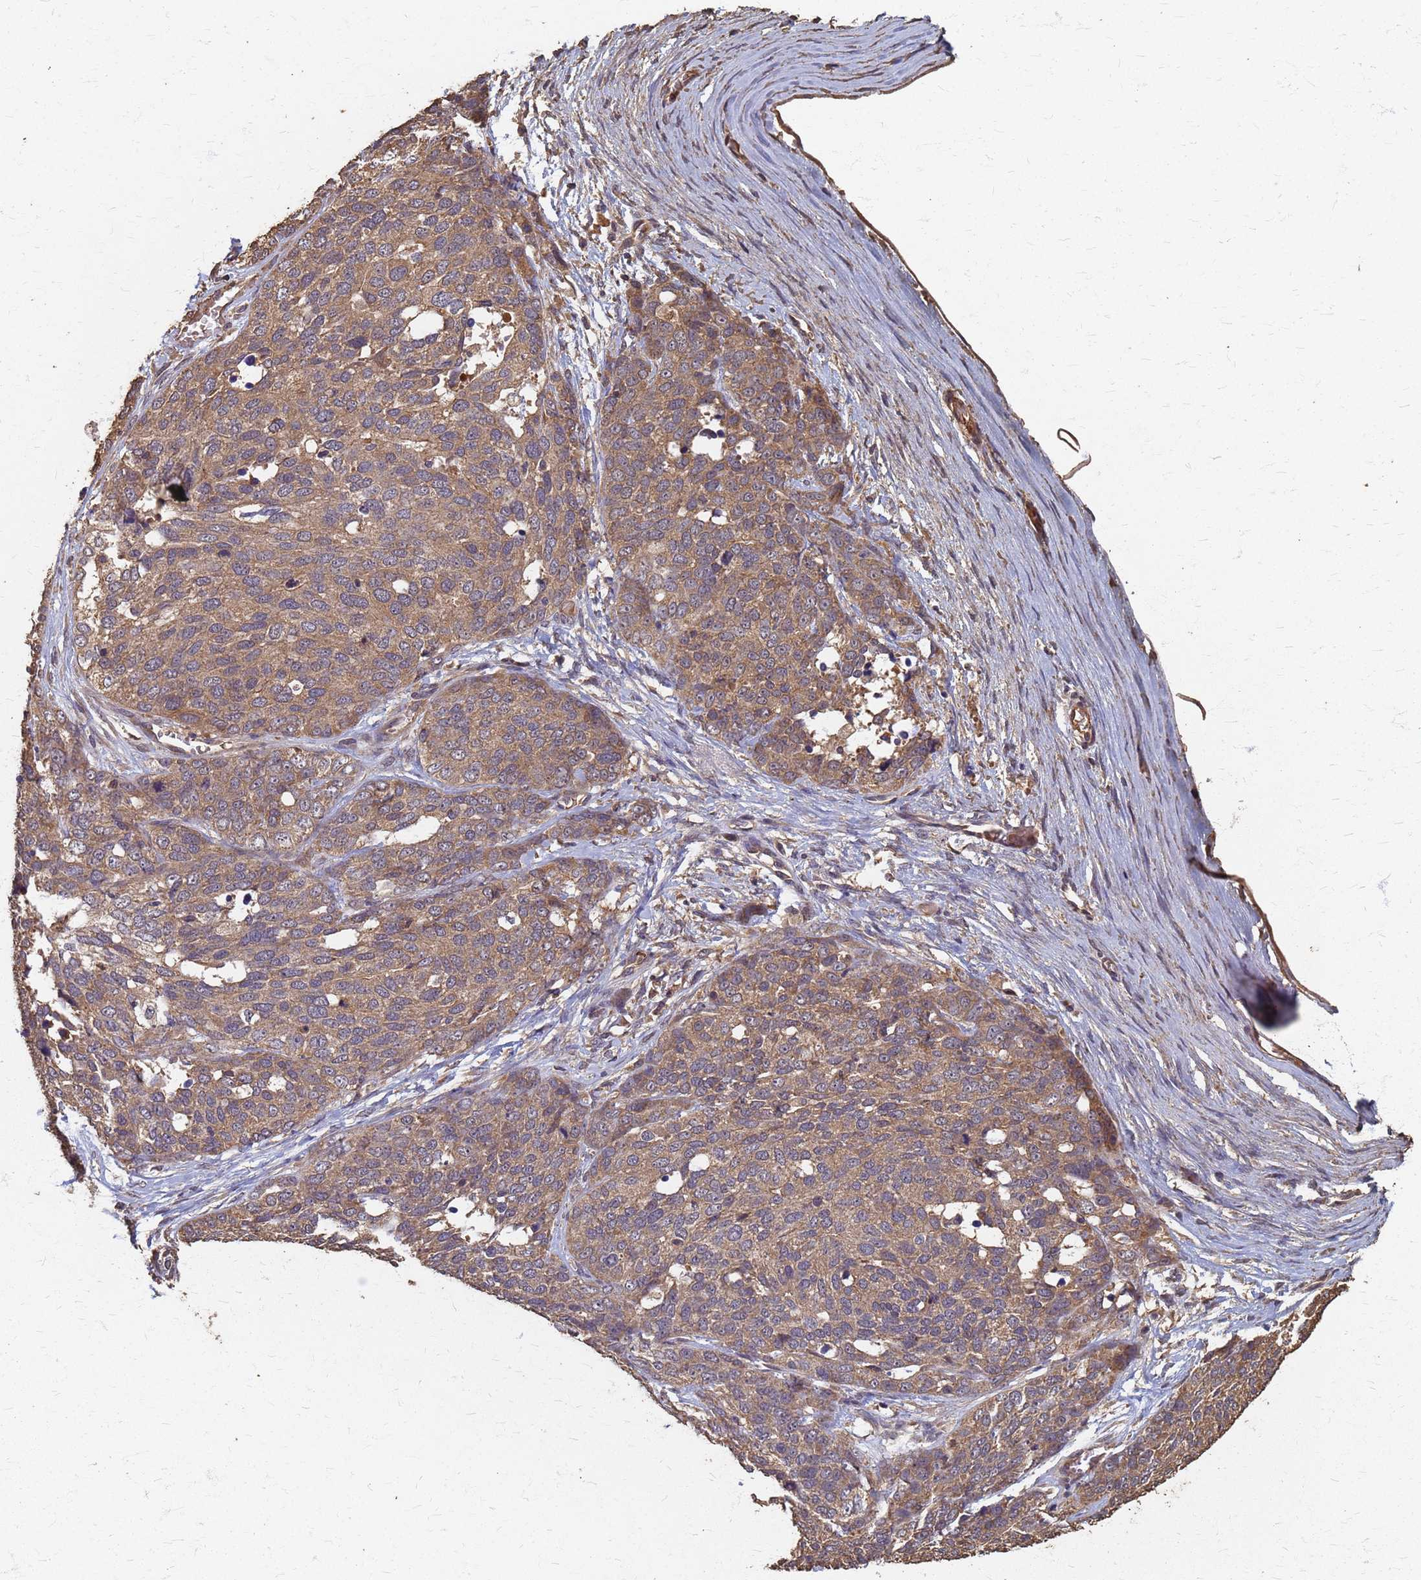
{"staining": {"intensity": "moderate", "quantity": ">75%", "location": "cytoplasmic/membranous"}, "tissue": "ovarian cancer", "cell_type": "Tumor cells", "image_type": "cancer", "snomed": [{"axis": "morphology", "description": "Cystadenocarcinoma, serous, NOS"}, {"axis": "topography", "description": "Ovary"}], "caption": "Approximately >75% of tumor cells in ovarian serous cystadenocarcinoma demonstrate moderate cytoplasmic/membranous protein positivity as visualized by brown immunohistochemical staining.", "gene": "DPH5", "patient": {"sex": "female", "age": 44}}